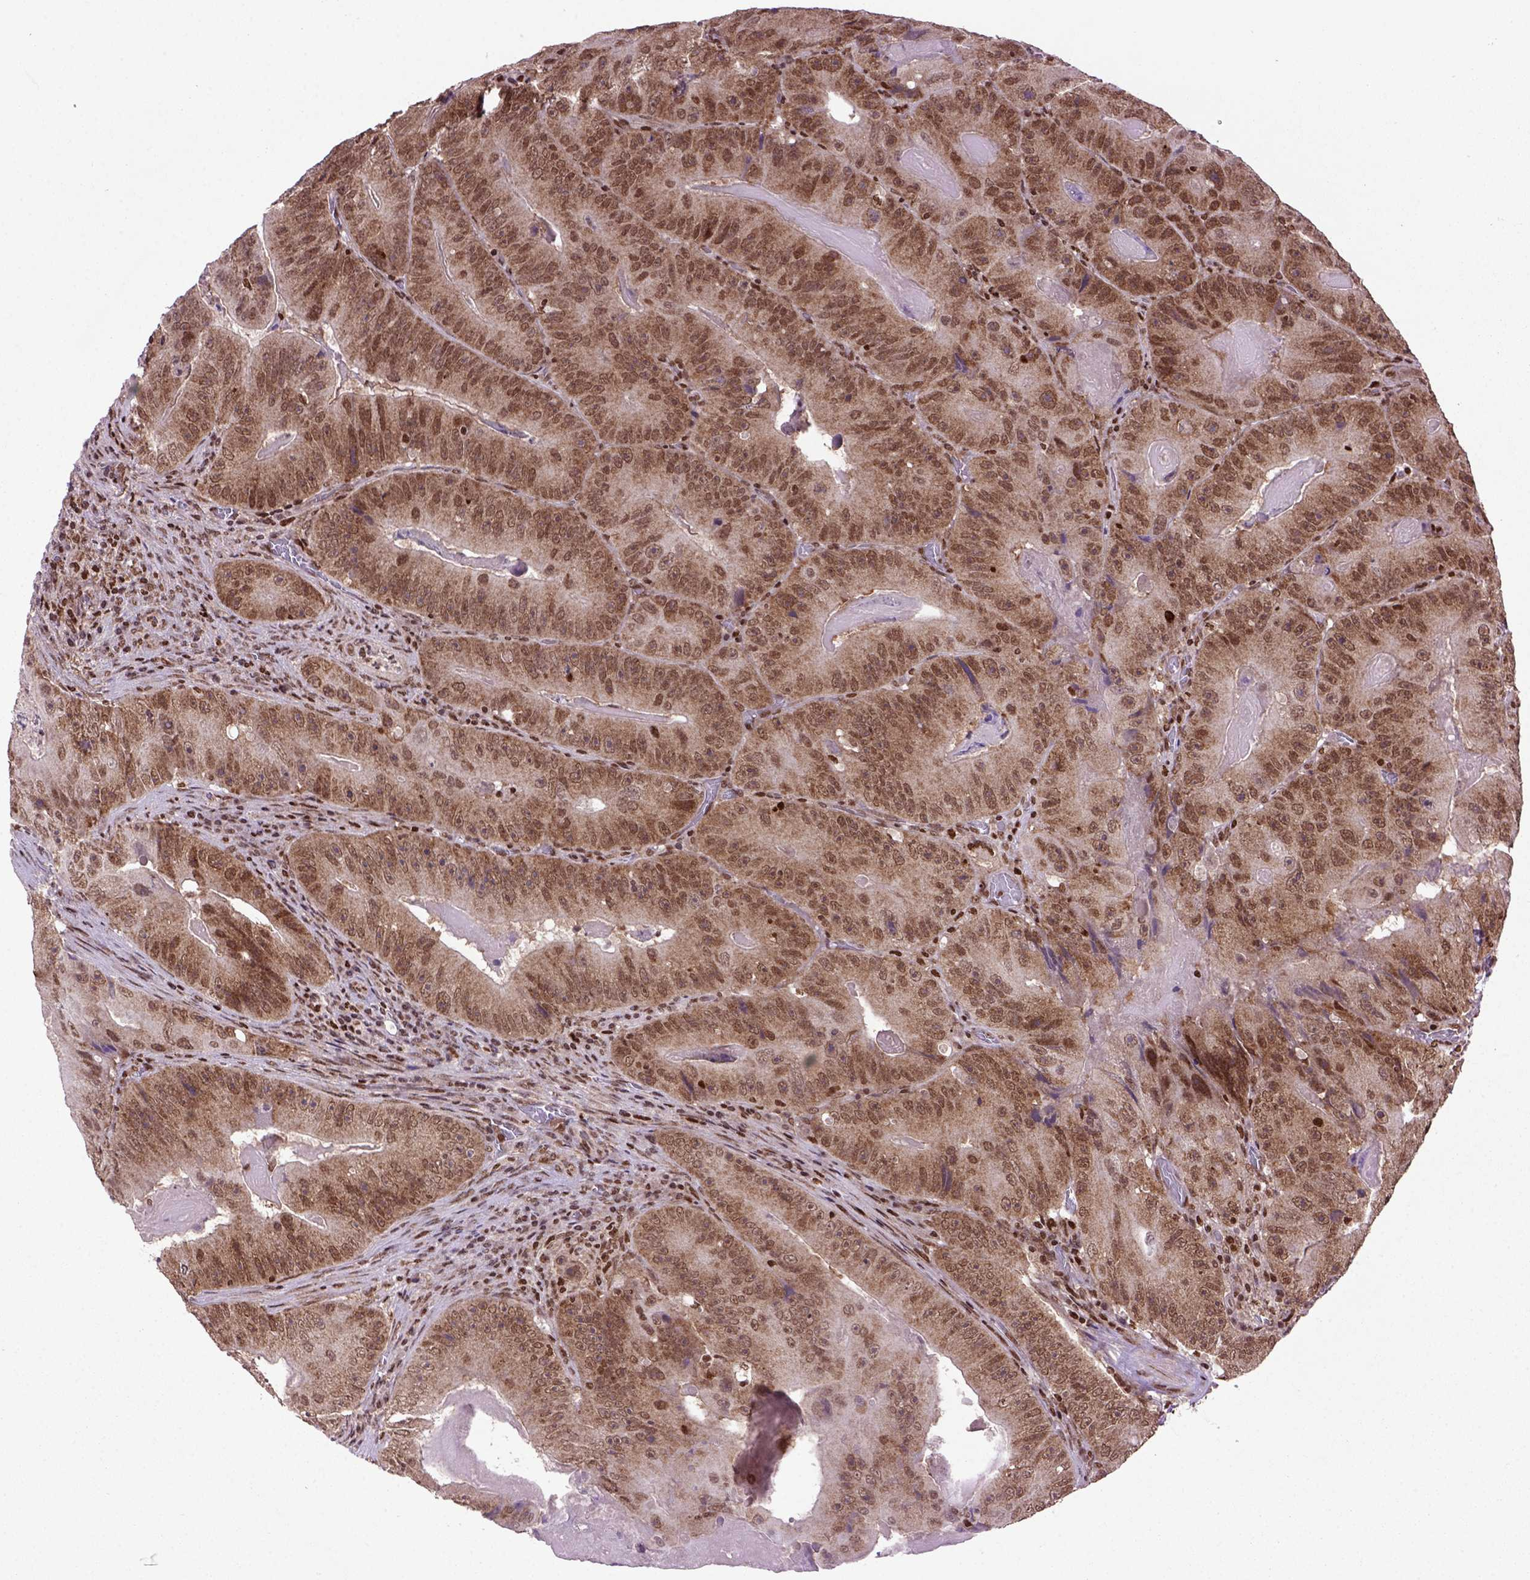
{"staining": {"intensity": "moderate", "quantity": ">75%", "location": "cytoplasmic/membranous,nuclear"}, "tissue": "colorectal cancer", "cell_type": "Tumor cells", "image_type": "cancer", "snomed": [{"axis": "morphology", "description": "Adenocarcinoma, NOS"}, {"axis": "topography", "description": "Colon"}], "caption": "Brown immunohistochemical staining in colorectal cancer (adenocarcinoma) reveals moderate cytoplasmic/membranous and nuclear staining in about >75% of tumor cells. (DAB IHC, brown staining for protein, blue staining for nuclei).", "gene": "CELF1", "patient": {"sex": "female", "age": 86}}